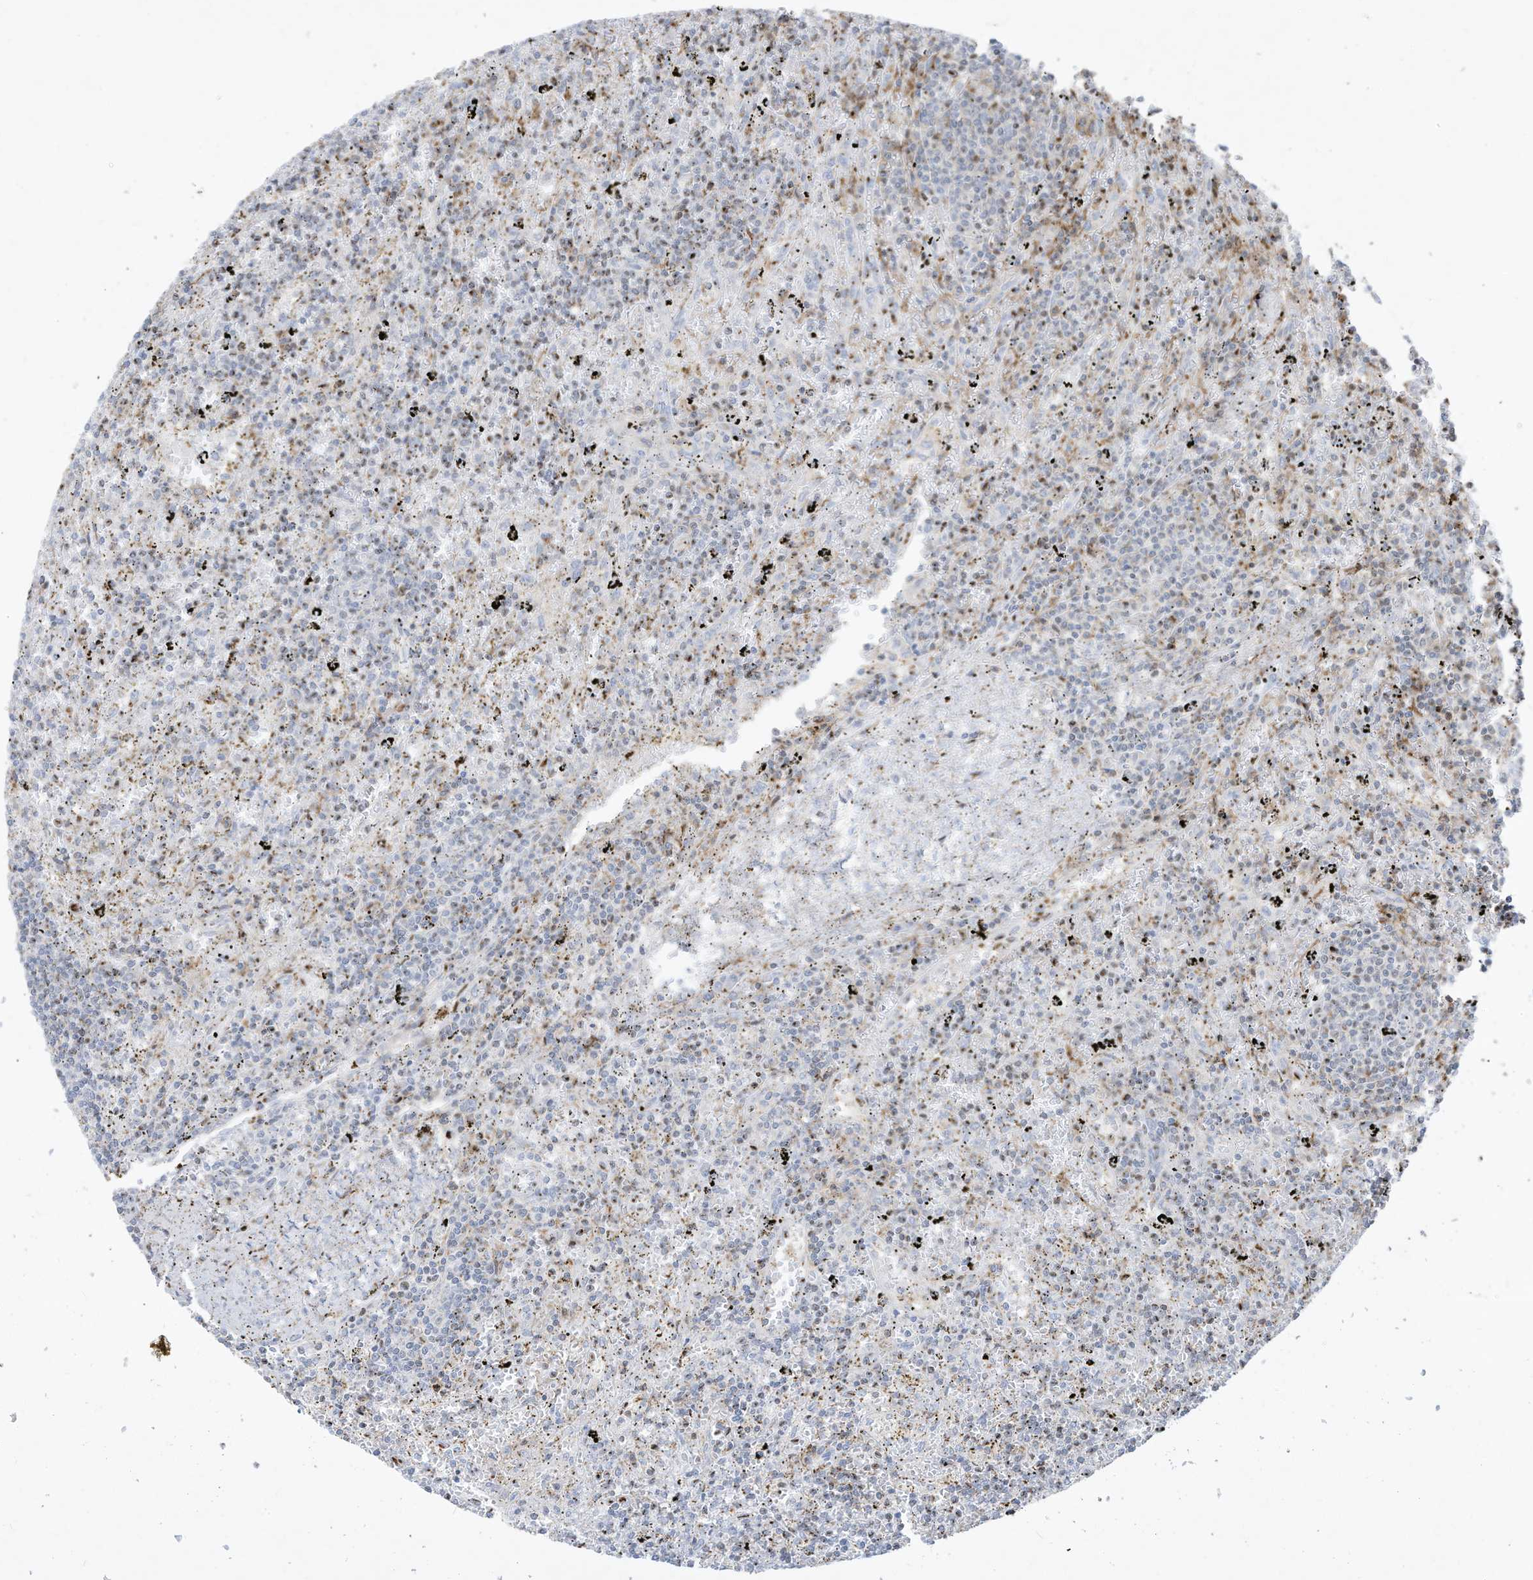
{"staining": {"intensity": "negative", "quantity": "none", "location": "none"}, "tissue": "lymphoma", "cell_type": "Tumor cells", "image_type": "cancer", "snomed": [{"axis": "morphology", "description": "Malignant lymphoma, non-Hodgkin's type, Low grade"}, {"axis": "topography", "description": "Spleen"}], "caption": "Immunohistochemistry (IHC) of human lymphoma shows no expression in tumor cells.", "gene": "THNSL2", "patient": {"sex": "male", "age": 76}}